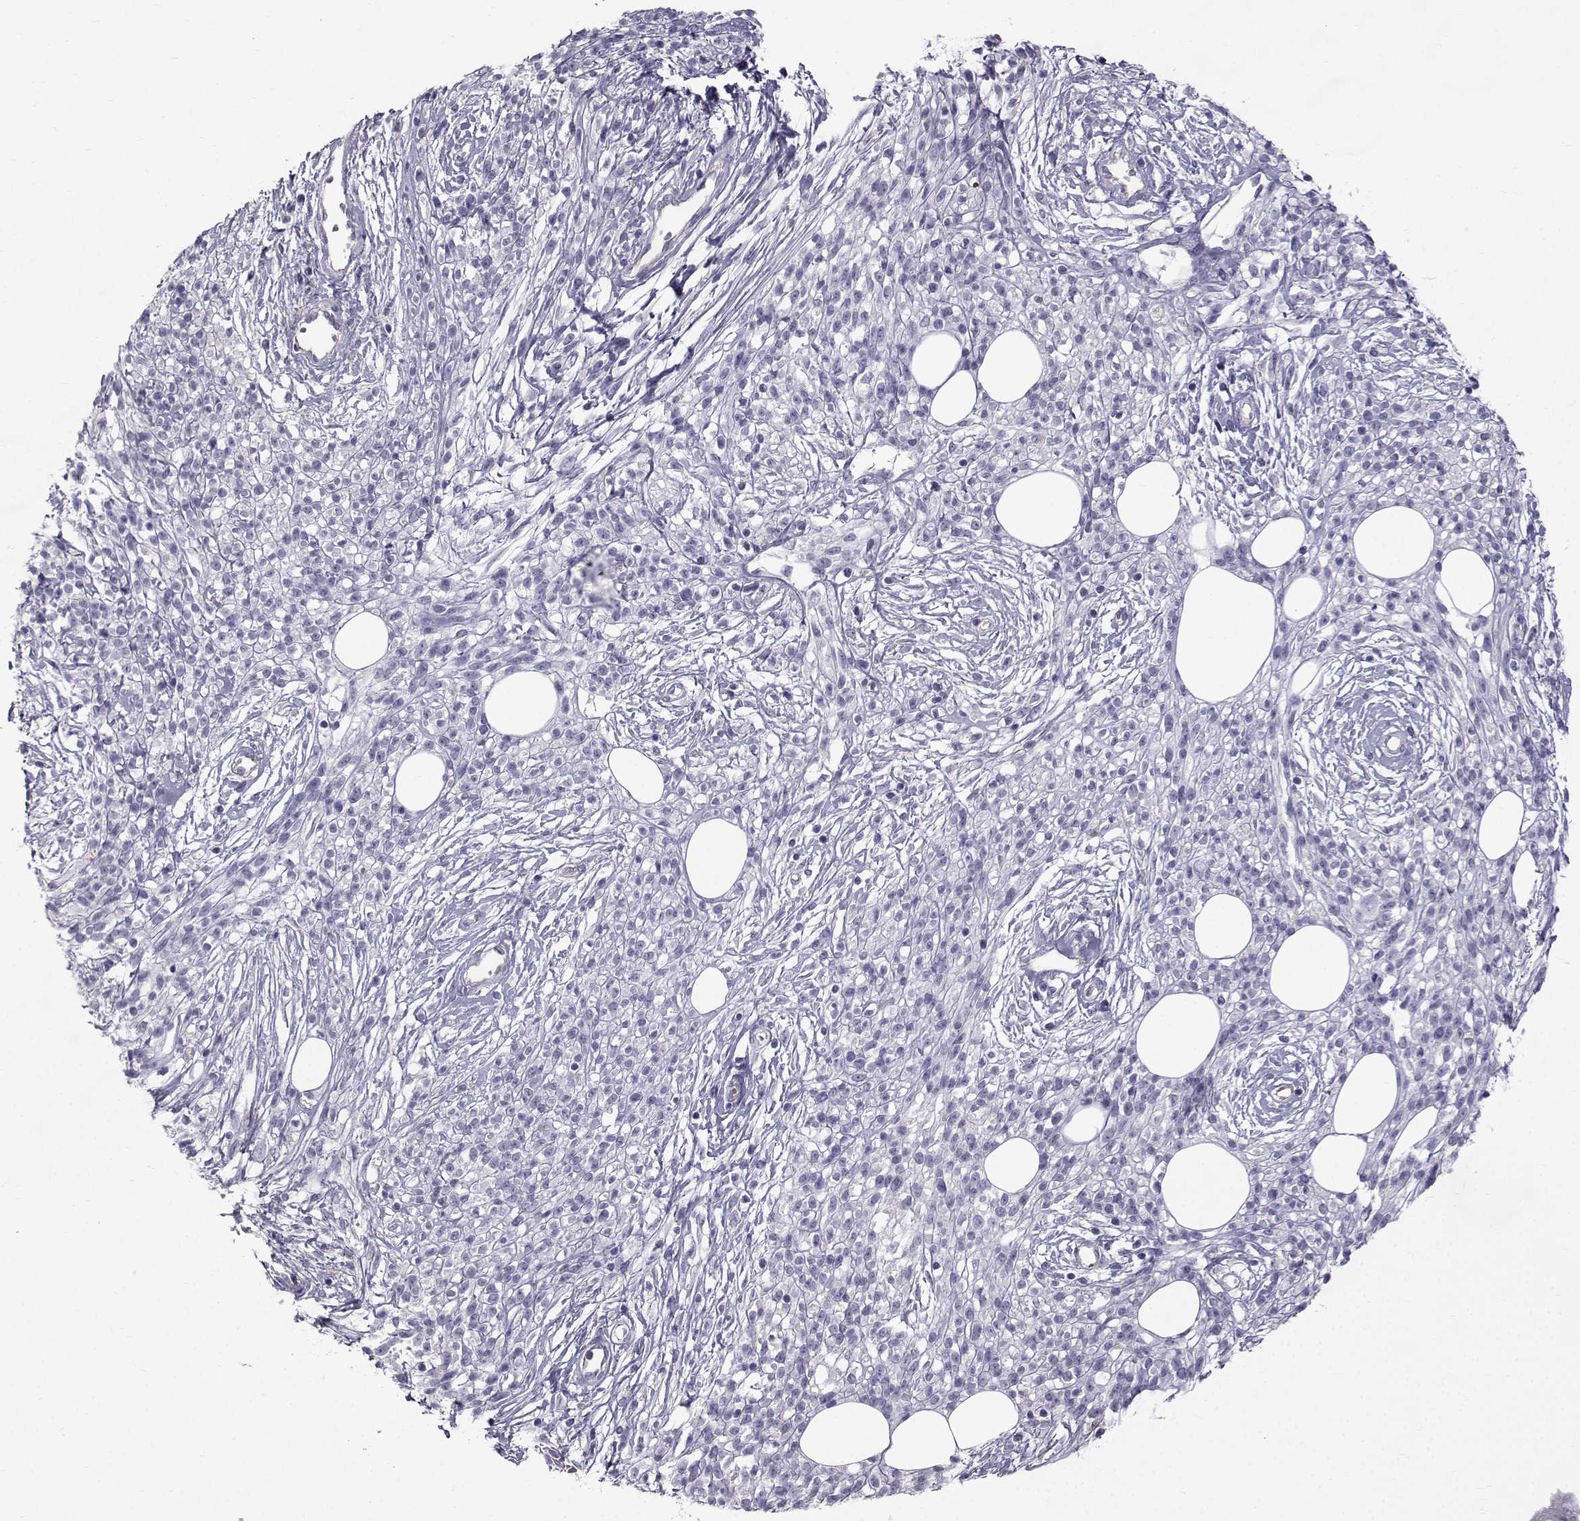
{"staining": {"intensity": "negative", "quantity": "none", "location": "none"}, "tissue": "melanoma", "cell_type": "Tumor cells", "image_type": "cancer", "snomed": [{"axis": "morphology", "description": "Malignant melanoma, NOS"}, {"axis": "topography", "description": "Skin"}, {"axis": "topography", "description": "Skin of trunk"}], "caption": "This is an immunohistochemistry (IHC) photomicrograph of melanoma. There is no positivity in tumor cells.", "gene": "CALCR", "patient": {"sex": "male", "age": 74}}